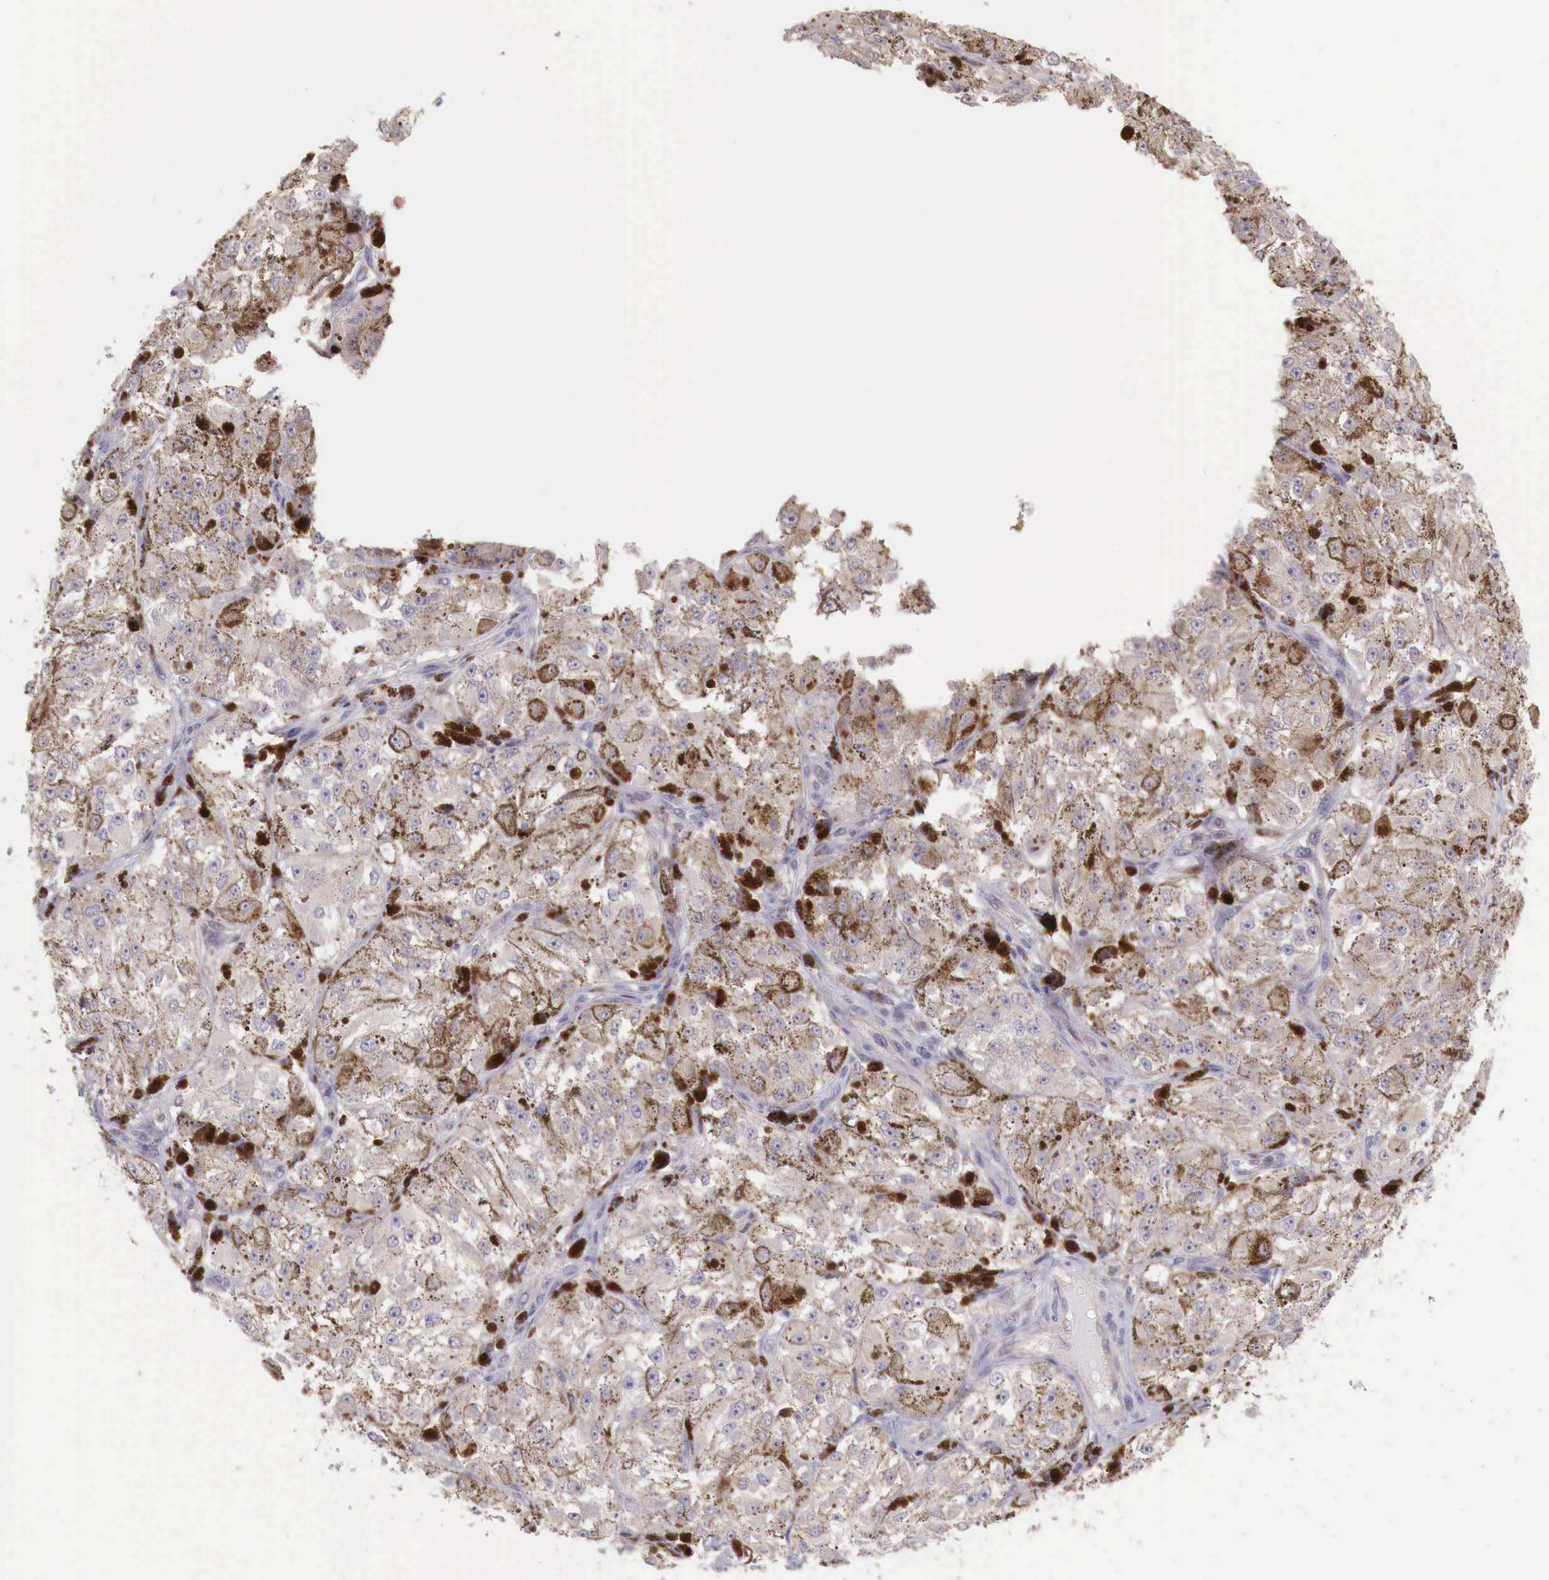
{"staining": {"intensity": "weak", "quantity": ">75%", "location": "cytoplasmic/membranous"}, "tissue": "melanoma", "cell_type": "Tumor cells", "image_type": "cancer", "snomed": [{"axis": "morphology", "description": "Malignant melanoma, NOS"}, {"axis": "topography", "description": "Skin"}], "caption": "Immunohistochemistry (IHC) (DAB (3,3'-diaminobenzidine)) staining of melanoma exhibits weak cytoplasmic/membranous protein staining in about >75% of tumor cells.", "gene": "GAB2", "patient": {"sex": "male", "age": 67}}